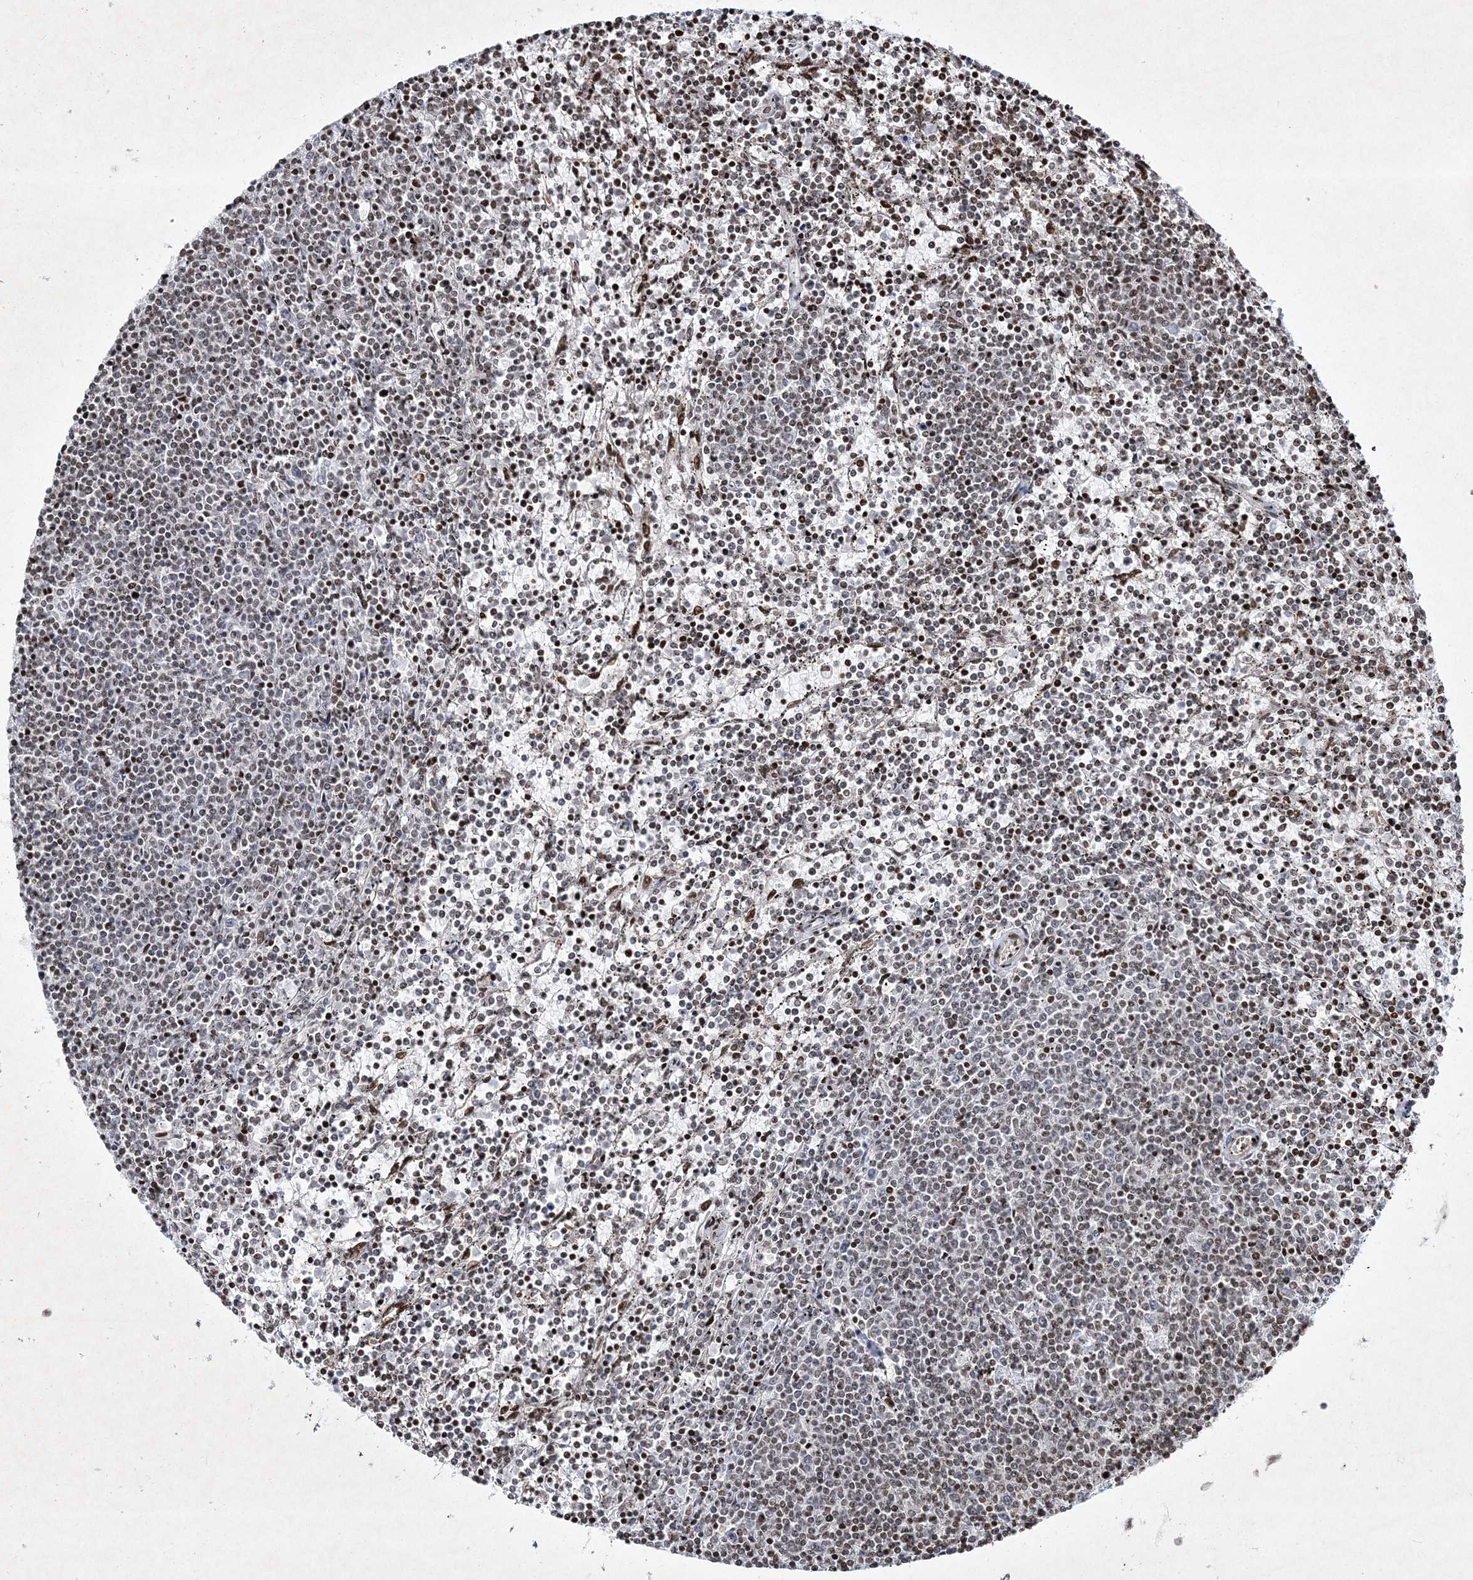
{"staining": {"intensity": "negative", "quantity": "none", "location": "none"}, "tissue": "lymphoma", "cell_type": "Tumor cells", "image_type": "cancer", "snomed": [{"axis": "morphology", "description": "Malignant lymphoma, non-Hodgkin's type, Low grade"}, {"axis": "topography", "description": "Spleen"}], "caption": "High power microscopy histopathology image of an immunohistochemistry (IHC) micrograph of low-grade malignant lymphoma, non-Hodgkin's type, revealing no significant staining in tumor cells.", "gene": "SMIM29", "patient": {"sex": "female", "age": 50}}